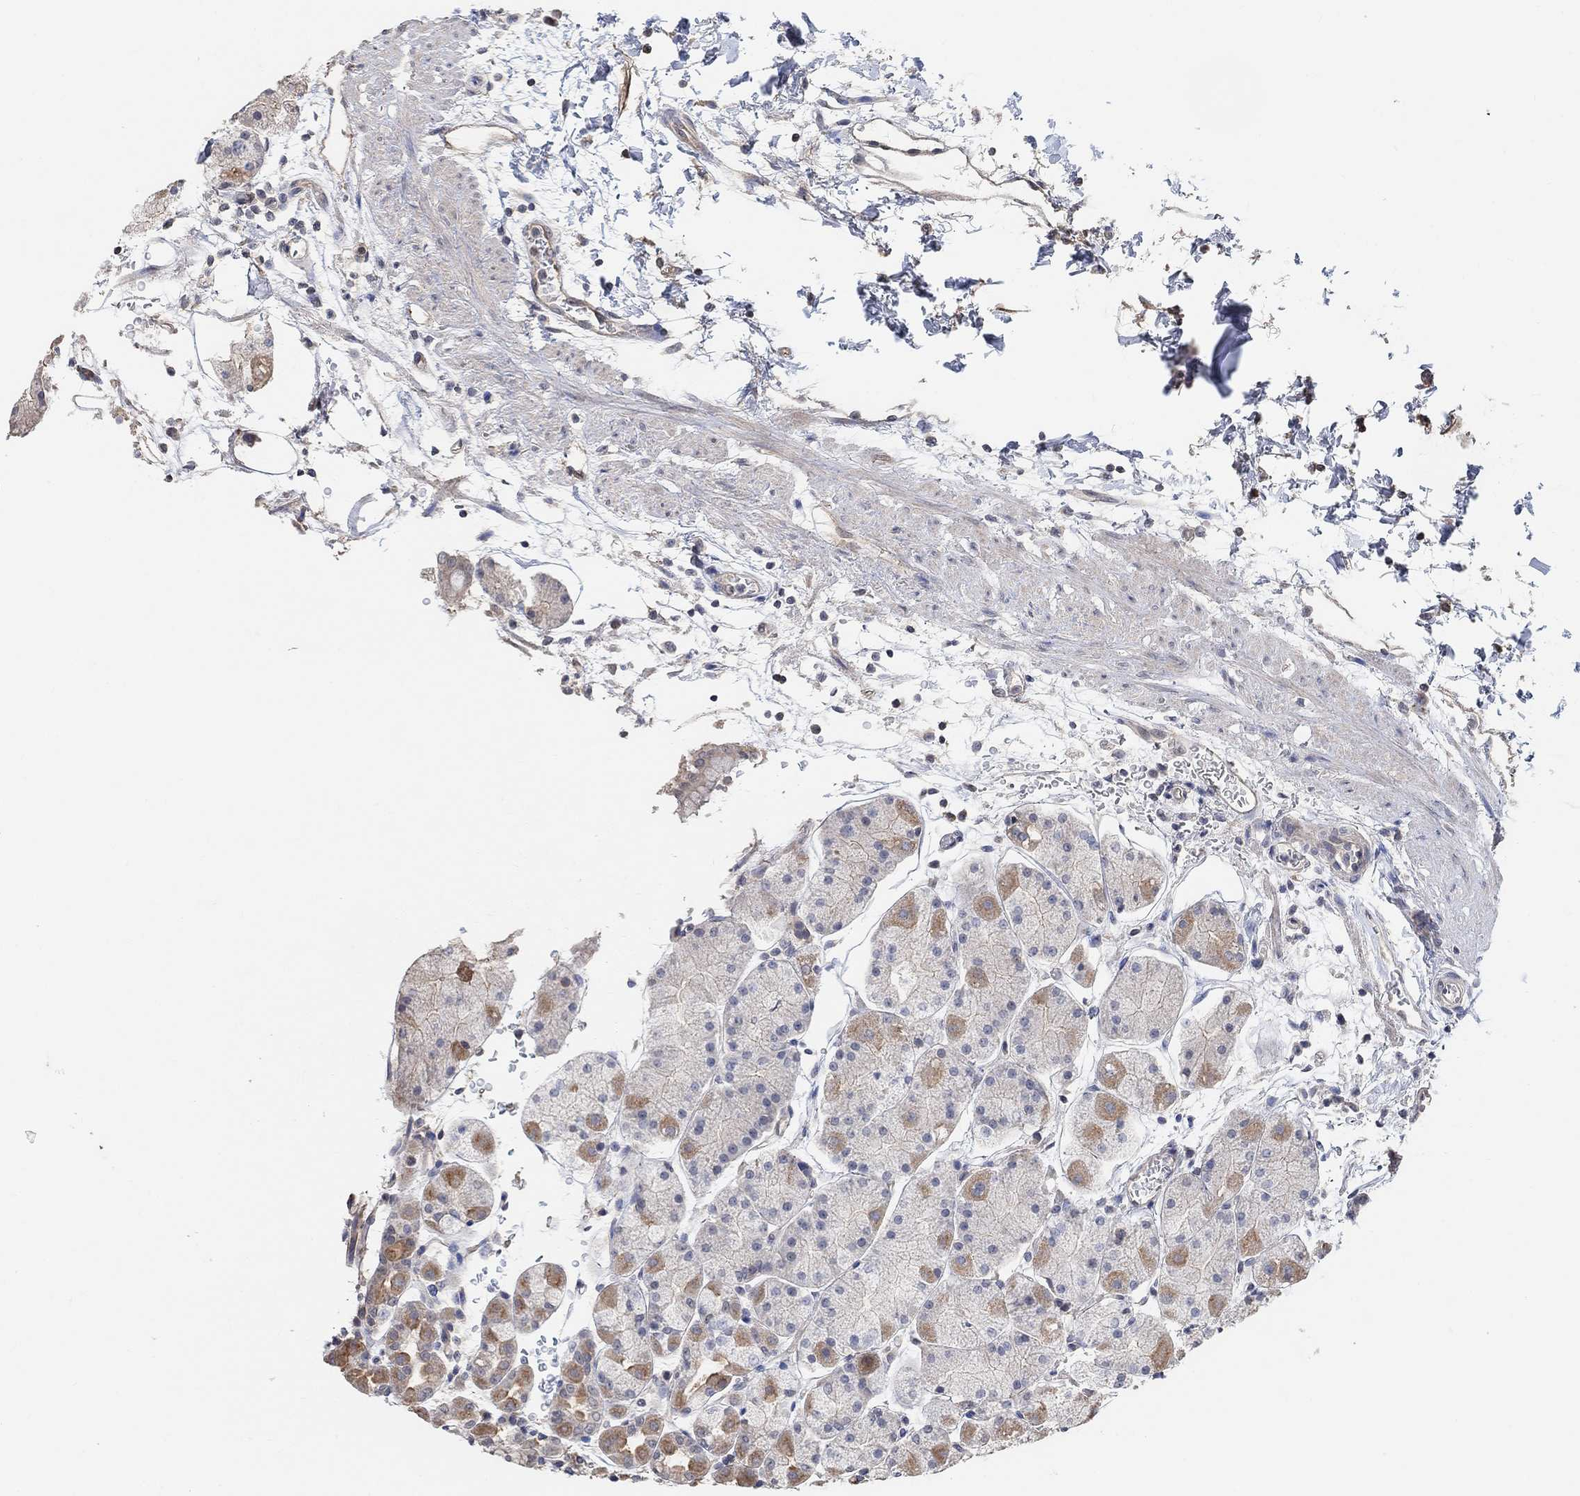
{"staining": {"intensity": "moderate", "quantity": "25%-75%", "location": "cytoplasmic/membranous"}, "tissue": "stomach", "cell_type": "Glandular cells", "image_type": "normal", "snomed": [{"axis": "morphology", "description": "Normal tissue, NOS"}, {"axis": "topography", "description": "Stomach"}], "caption": "Human stomach stained with a brown dye reveals moderate cytoplasmic/membranous positive positivity in about 25%-75% of glandular cells.", "gene": "UNC5B", "patient": {"sex": "male", "age": 54}}